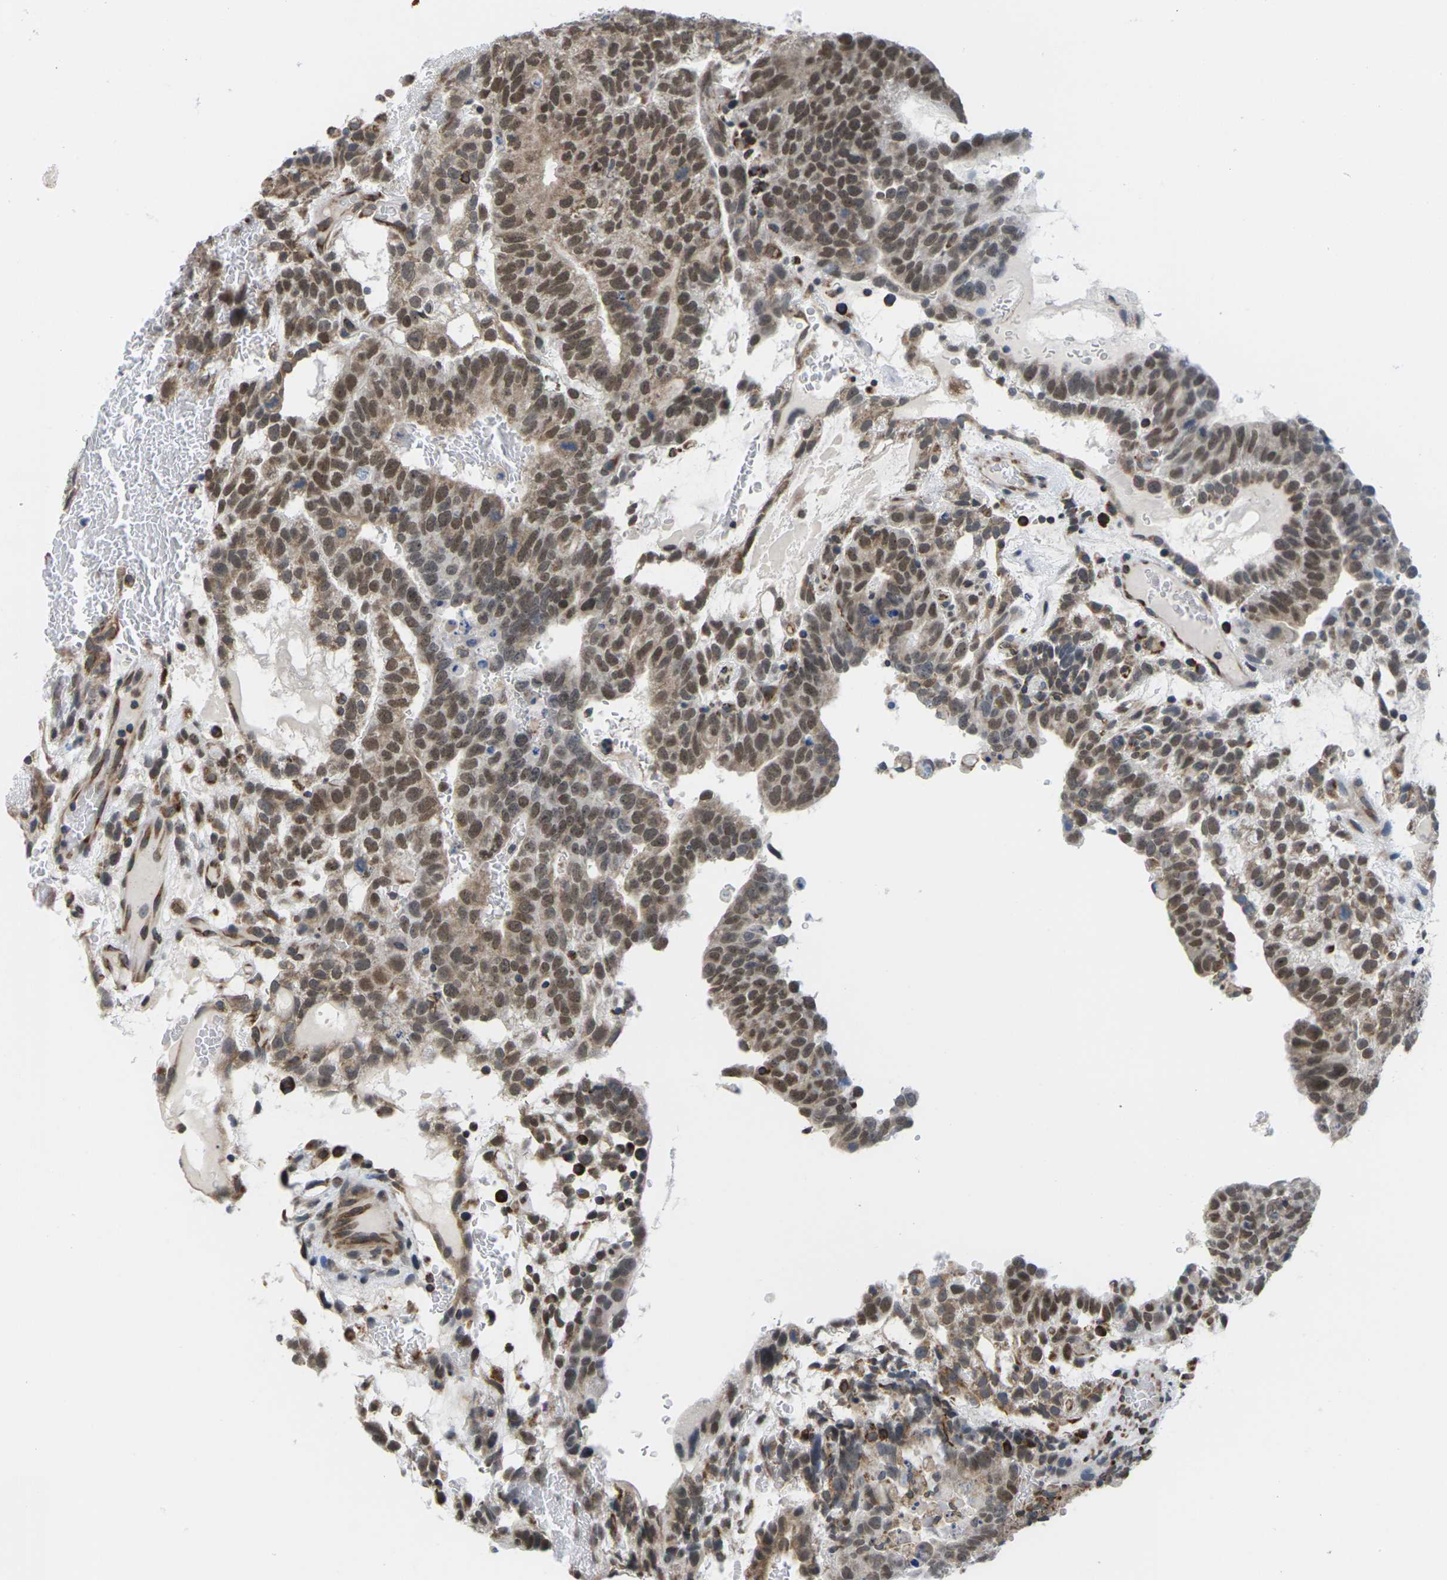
{"staining": {"intensity": "moderate", "quantity": ">75%", "location": "nuclear"}, "tissue": "testis cancer", "cell_type": "Tumor cells", "image_type": "cancer", "snomed": [{"axis": "morphology", "description": "Seminoma, NOS"}, {"axis": "morphology", "description": "Carcinoma, Embryonal, NOS"}, {"axis": "topography", "description": "Testis"}], "caption": "This is an image of immunohistochemistry (IHC) staining of embryonal carcinoma (testis), which shows moderate staining in the nuclear of tumor cells.", "gene": "PDZK1IP1", "patient": {"sex": "male", "age": 52}}